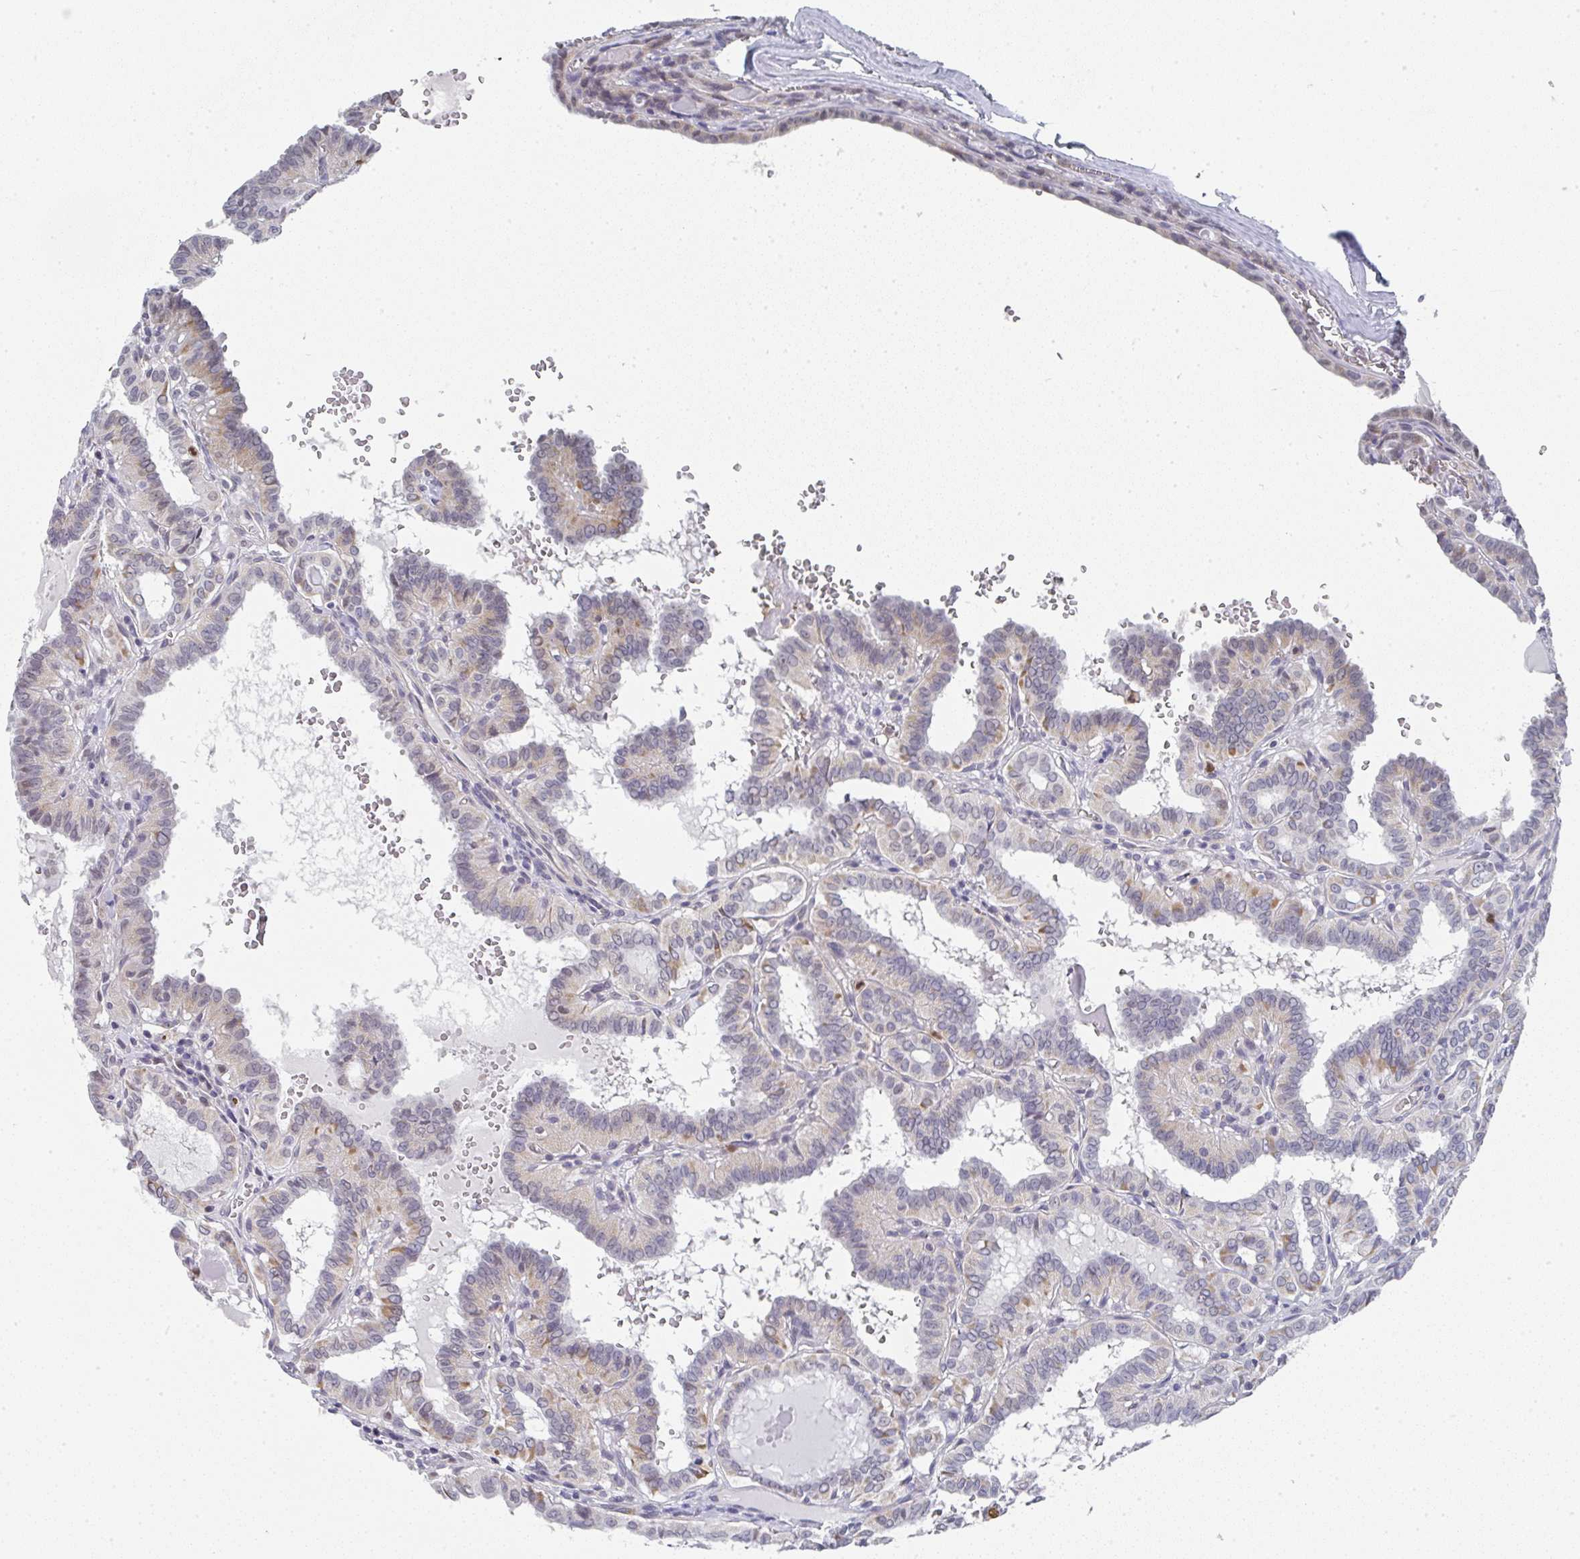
{"staining": {"intensity": "moderate", "quantity": "<25%", "location": "cytoplasmic/membranous,nuclear"}, "tissue": "thyroid cancer", "cell_type": "Tumor cells", "image_type": "cancer", "snomed": [{"axis": "morphology", "description": "Papillary adenocarcinoma, NOS"}, {"axis": "topography", "description": "Thyroid gland"}], "caption": "High-magnification brightfield microscopy of papillary adenocarcinoma (thyroid) stained with DAB (3,3'-diaminobenzidine) (brown) and counterstained with hematoxylin (blue). tumor cells exhibit moderate cytoplasmic/membranous and nuclear expression is seen in about<25% of cells.", "gene": "NCF1", "patient": {"sex": "female", "age": 21}}